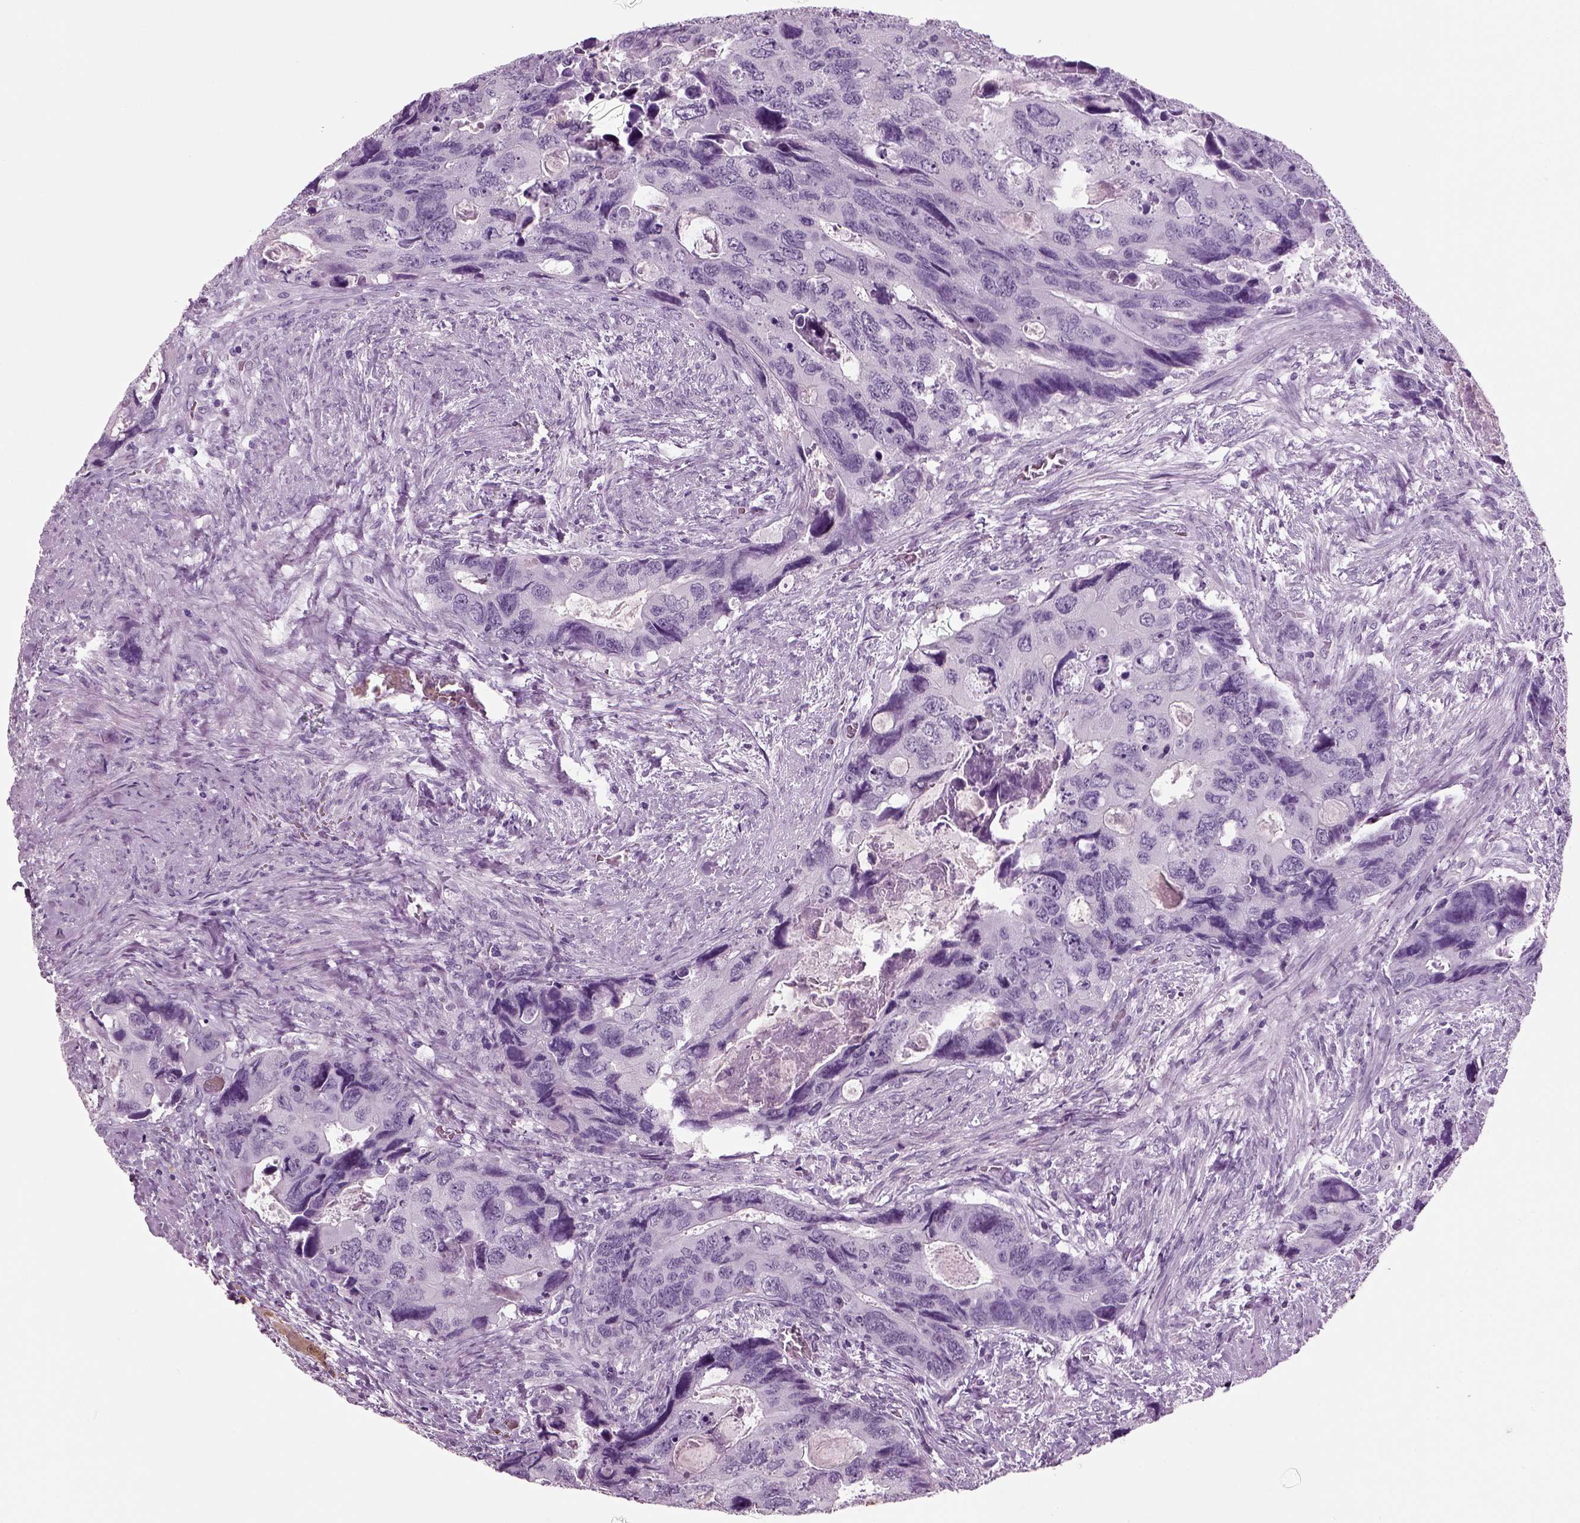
{"staining": {"intensity": "negative", "quantity": "none", "location": "none"}, "tissue": "colorectal cancer", "cell_type": "Tumor cells", "image_type": "cancer", "snomed": [{"axis": "morphology", "description": "Adenocarcinoma, NOS"}, {"axis": "topography", "description": "Rectum"}], "caption": "DAB immunohistochemical staining of human colorectal adenocarcinoma shows no significant expression in tumor cells.", "gene": "CRABP1", "patient": {"sex": "male", "age": 62}}